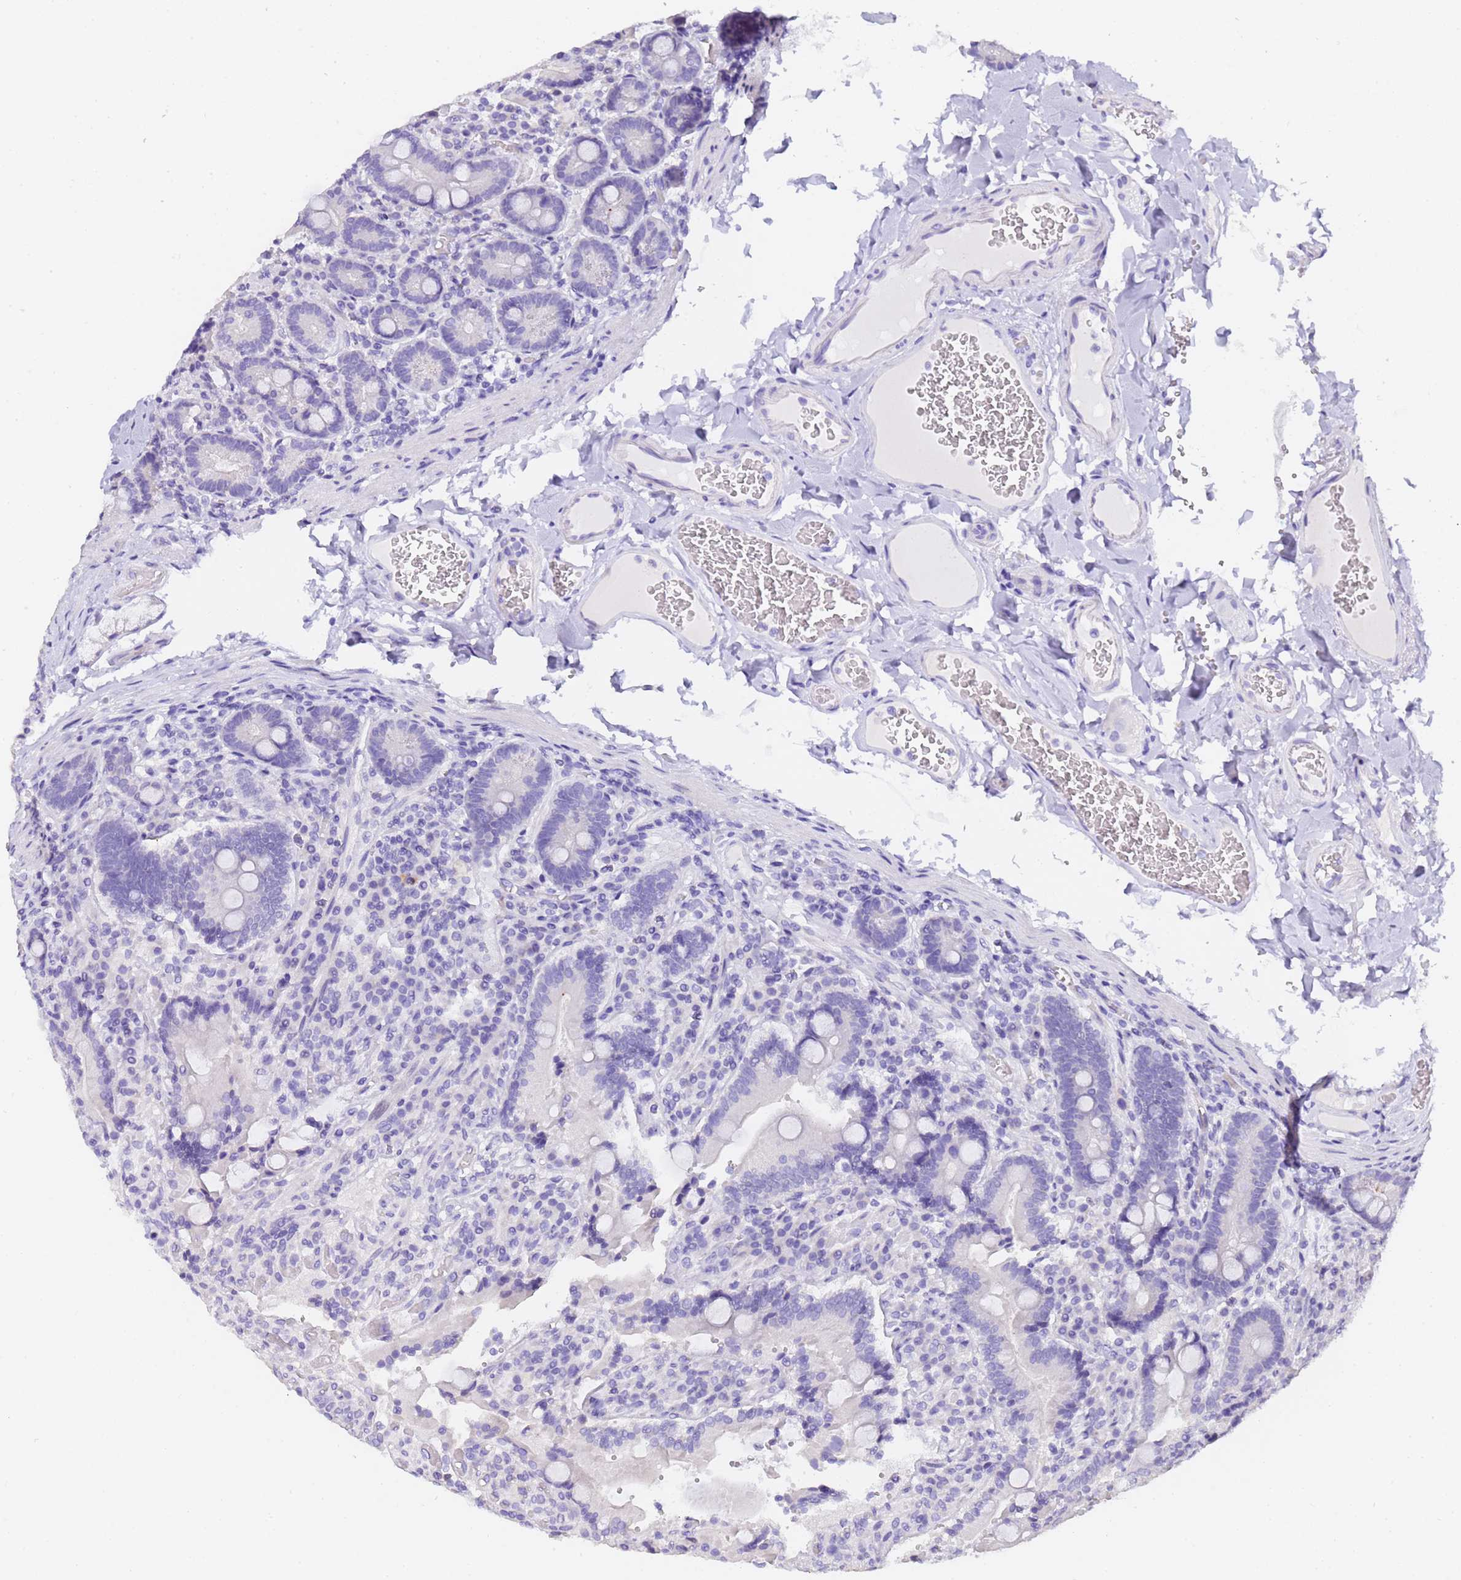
{"staining": {"intensity": "negative", "quantity": "none", "location": "none"}, "tissue": "duodenum", "cell_type": "Glandular cells", "image_type": "normal", "snomed": [{"axis": "morphology", "description": "Normal tissue, NOS"}, {"axis": "topography", "description": "Duodenum"}], "caption": "This is an immunohistochemistry (IHC) image of benign duodenum. There is no positivity in glandular cells.", "gene": "GABRA1", "patient": {"sex": "female", "age": 62}}